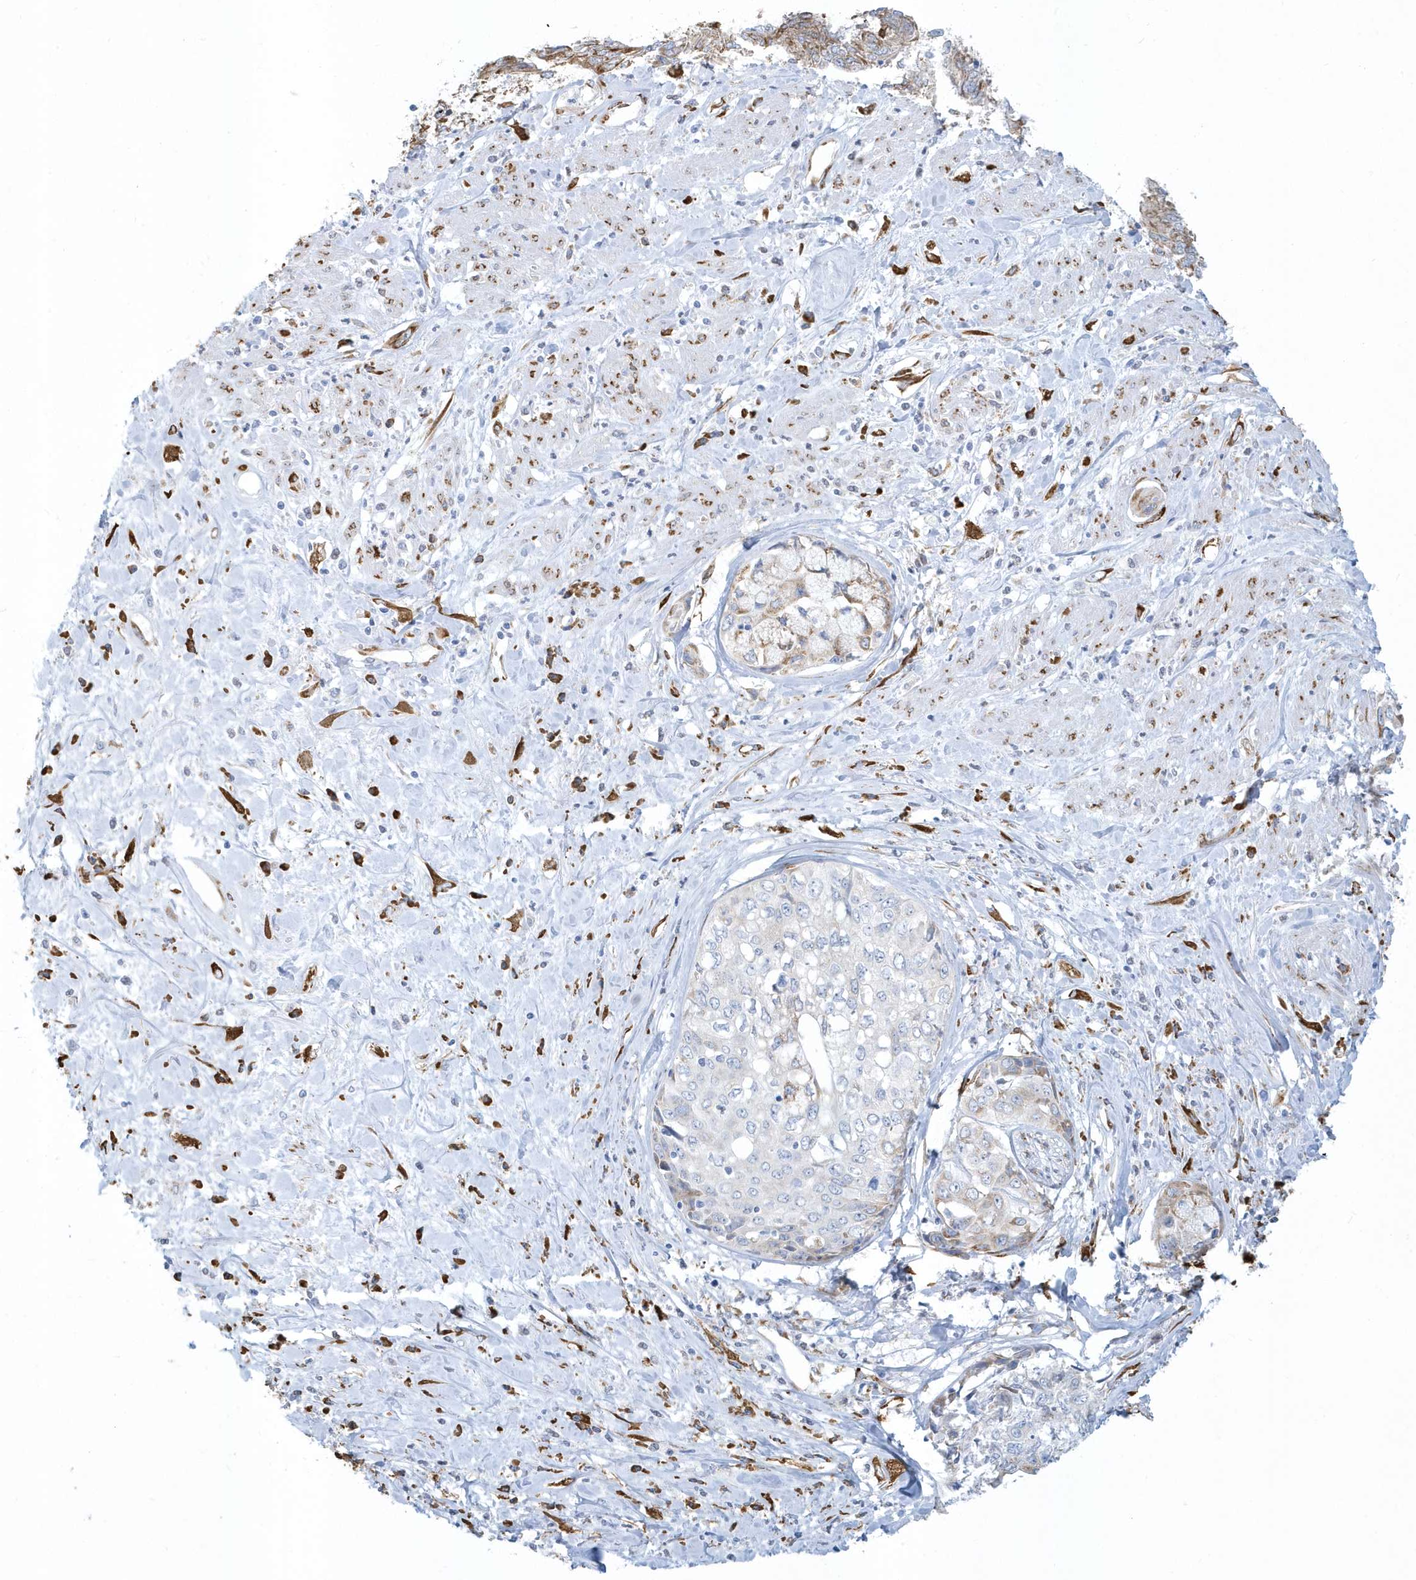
{"staining": {"intensity": "weak", "quantity": "<25%", "location": "cytoplasmic/membranous"}, "tissue": "cervical cancer", "cell_type": "Tumor cells", "image_type": "cancer", "snomed": [{"axis": "morphology", "description": "Squamous cell carcinoma, NOS"}, {"axis": "topography", "description": "Cervix"}], "caption": "Tumor cells are negative for protein expression in human cervical cancer.", "gene": "DCAF1", "patient": {"sex": "female", "age": 31}}